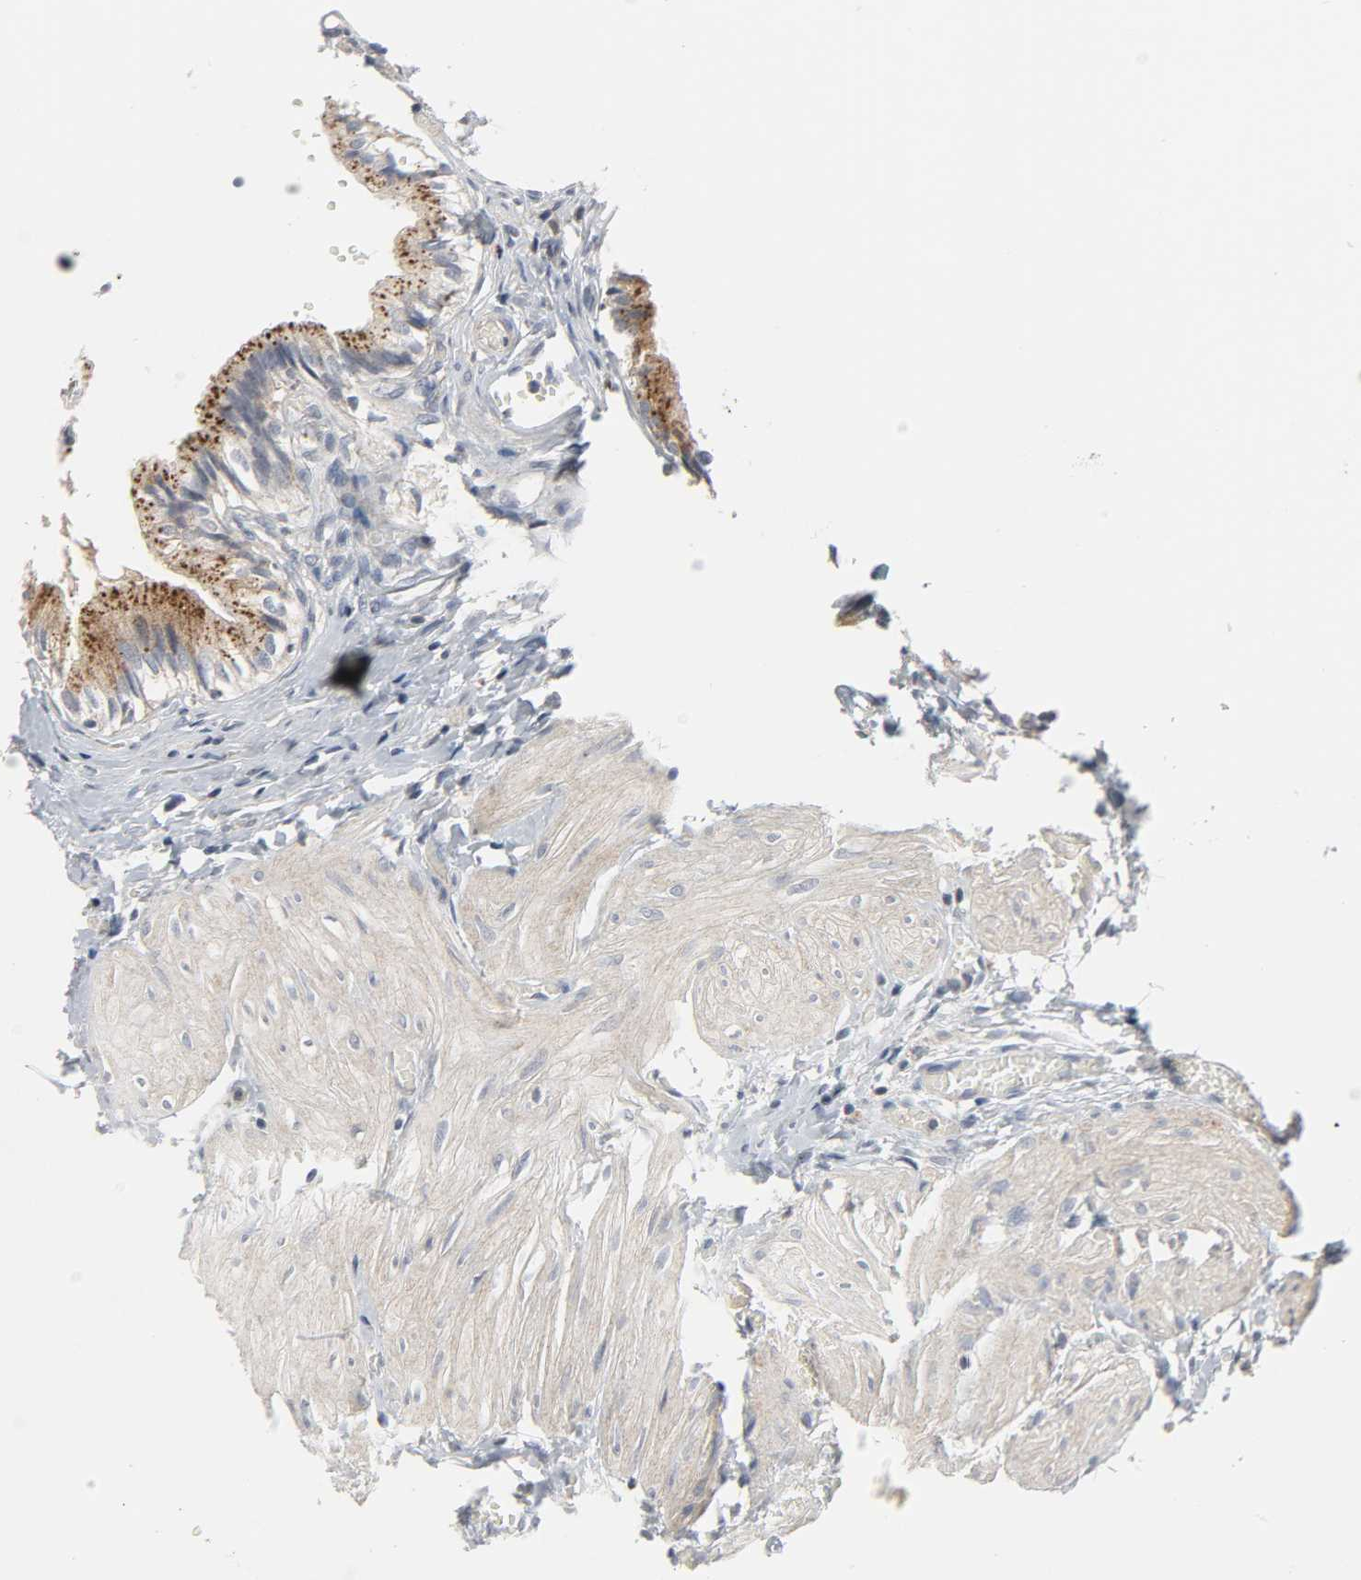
{"staining": {"intensity": "strong", "quantity": ">75%", "location": "cytoplasmic/membranous"}, "tissue": "gallbladder", "cell_type": "Glandular cells", "image_type": "normal", "snomed": [{"axis": "morphology", "description": "Normal tissue, NOS"}, {"axis": "topography", "description": "Gallbladder"}], "caption": "Benign gallbladder exhibits strong cytoplasmic/membranous positivity in approximately >75% of glandular cells Nuclei are stained in blue..", "gene": "CLIP1", "patient": {"sex": "male", "age": 65}}